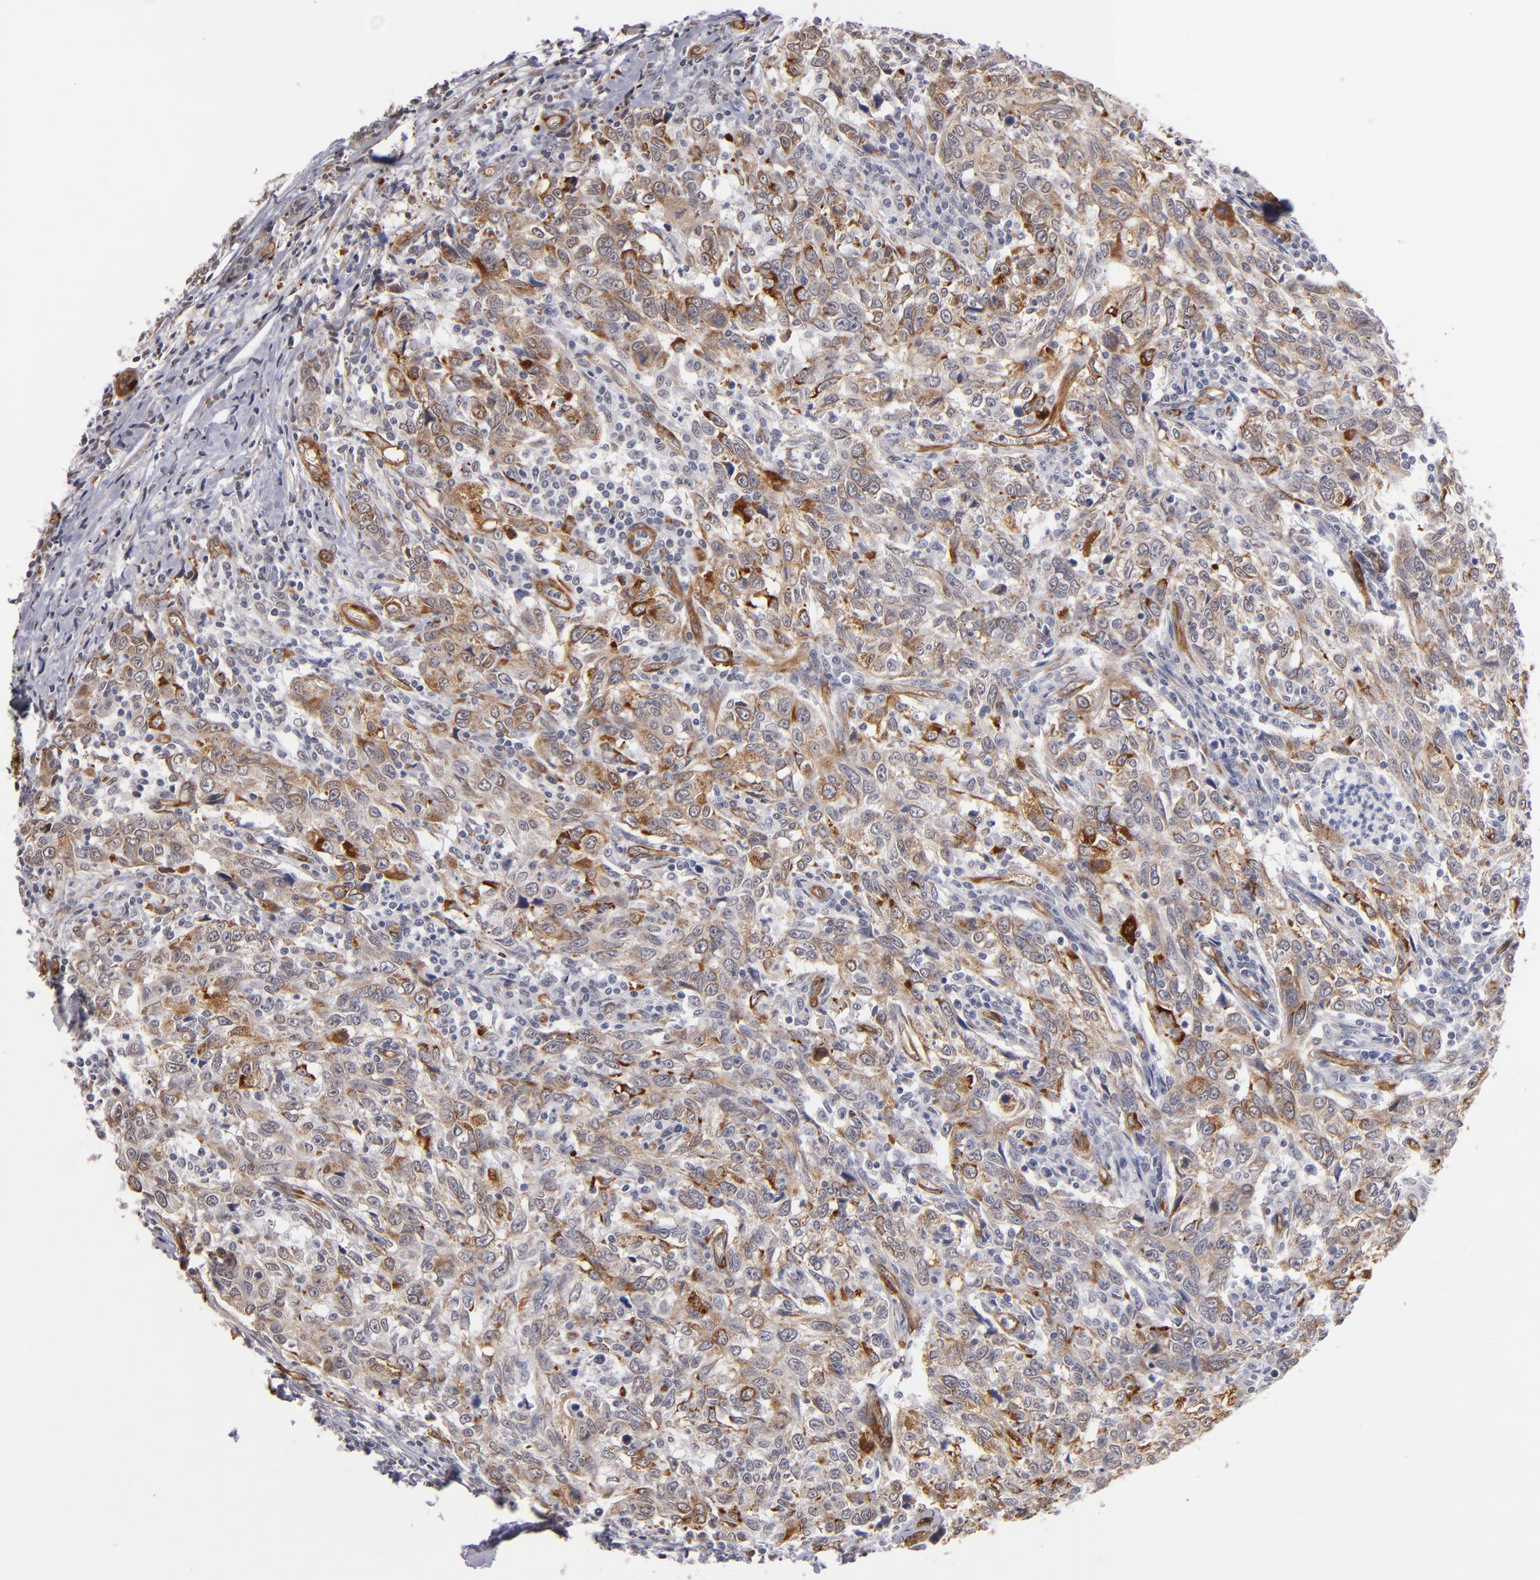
{"staining": {"intensity": "moderate", "quantity": ">75%", "location": "cytoplasmic/membranous"}, "tissue": "breast cancer", "cell_type": "Tumor cells", "image_type": "cancer", "snomed": [{"axis": "morphology", "description": "Duct carcinoma"}, {"axis": "topography", "description": "Breast"}], "caption": "Breast infiltrating ductal carcinoma stained with DAB immunohistochemistry (IHC) displays medium levels of moderate cytoplasmic/membranous expression in approximately >75% of tumor cells.", "gene": "LAMC1", "patient": {"sex": "female", "age": 50}}